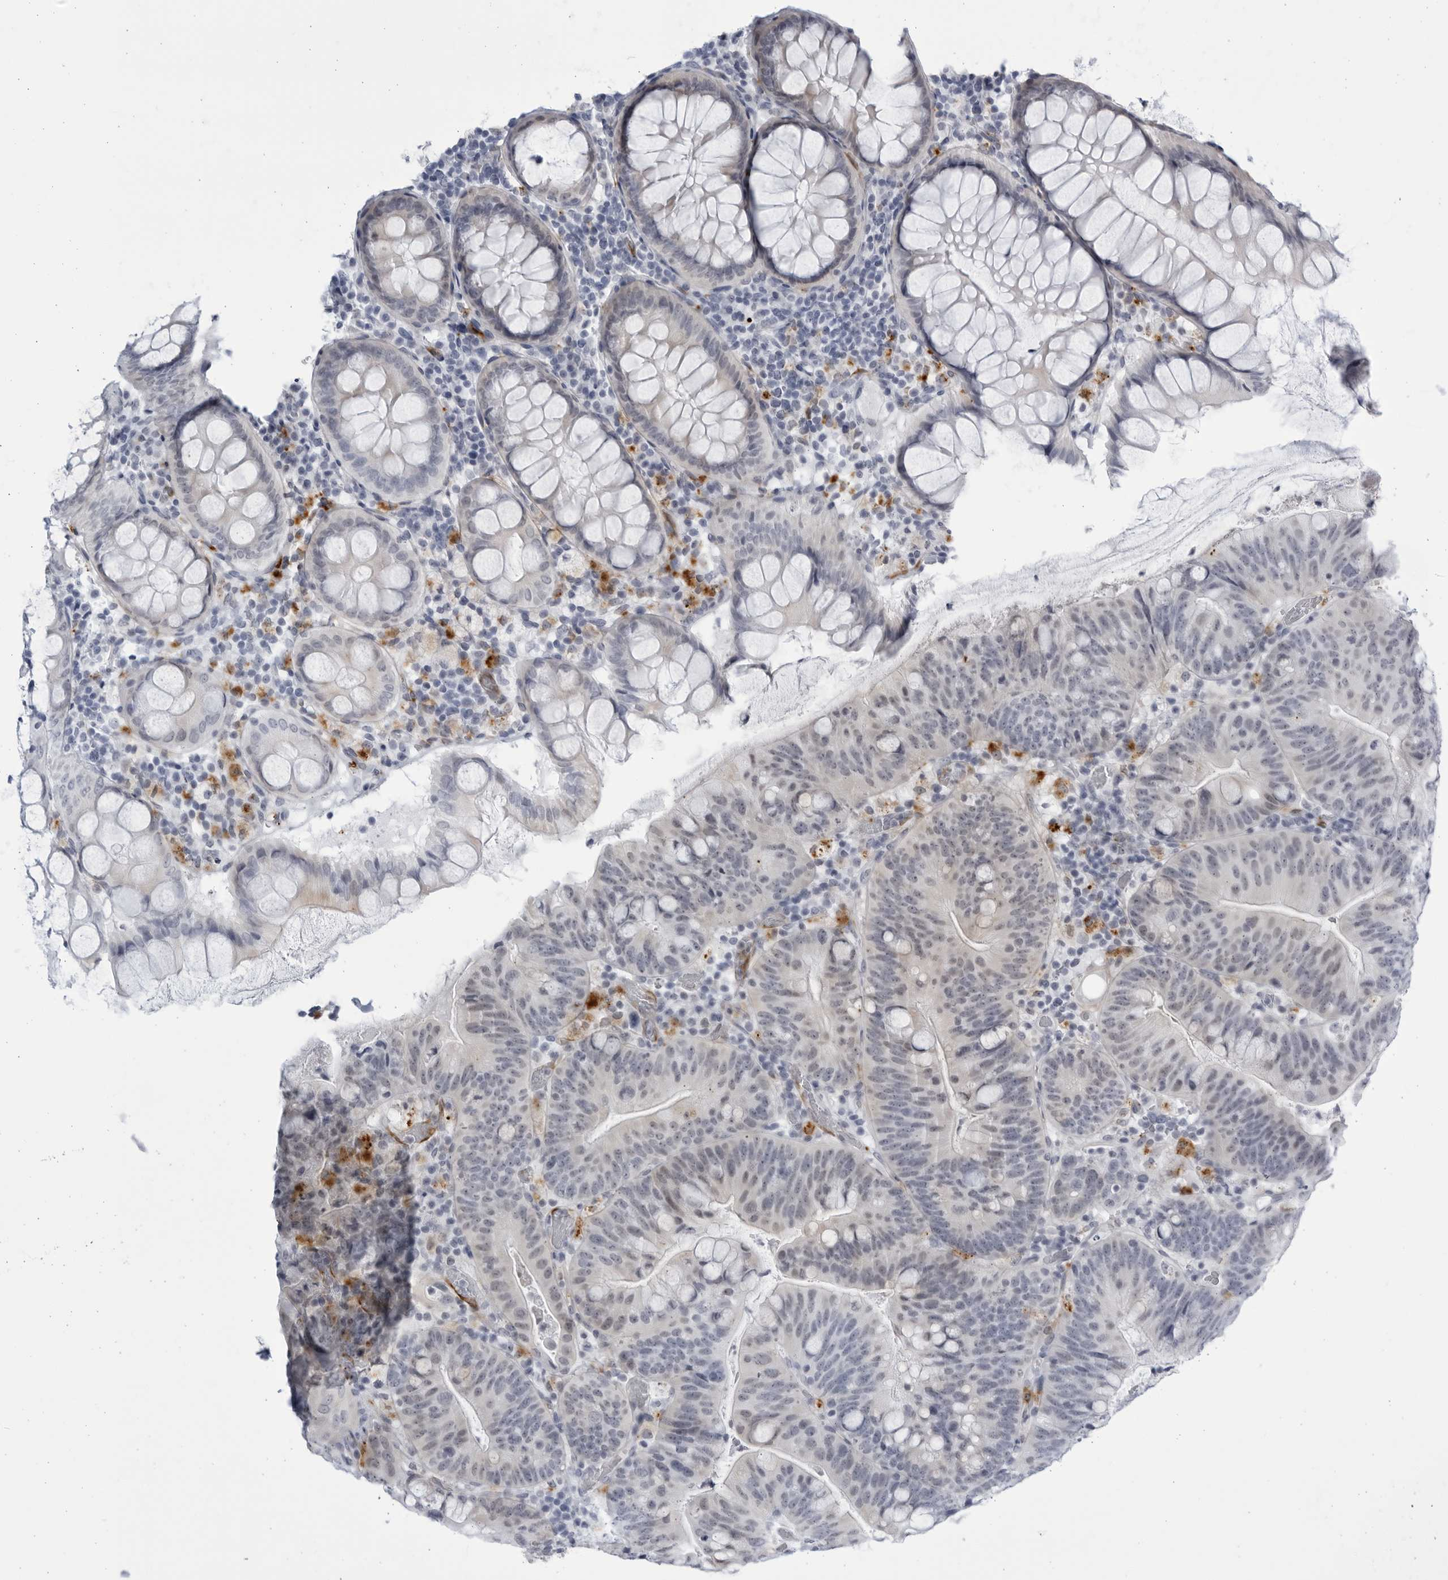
{"staining": {"intensity": "weak", "quantity": "<25%", "location": "nuclear"}, "tissue": "colorectal cancer", "cell_type": "Tumor cells", "image_type": "cancer", "snomed": [{"axis": "morphology", "description": "Adenocarcinoma, NOS"}, {"axis": "topography", "description": "Colon"}], "caption": "This is an IHC micrograph of human colorectal cancer. There is no expression in tumor cells.", "gene": "CCDC181", "patient": {"sex": "female", "age": 66}}